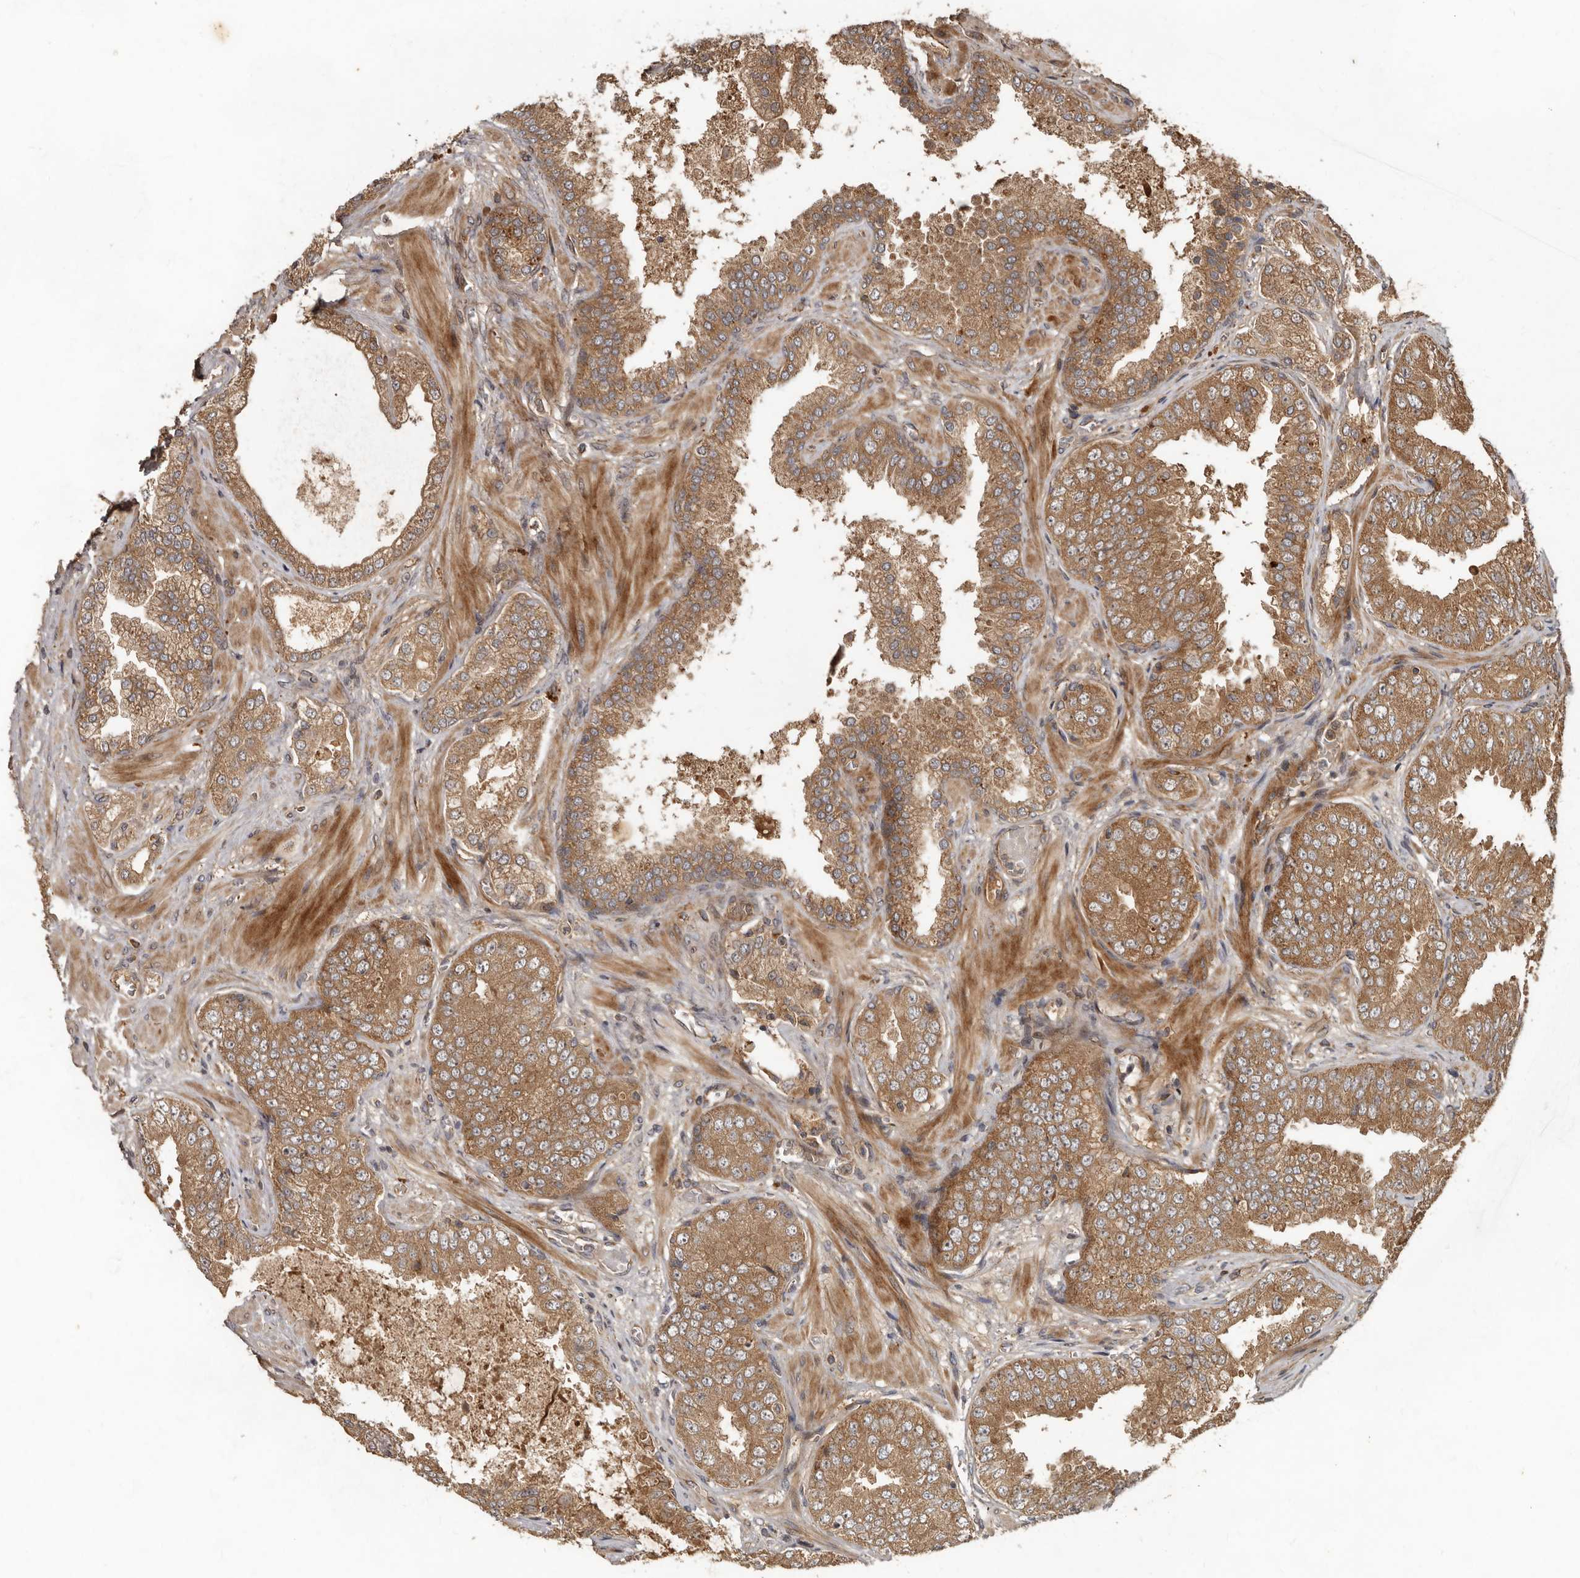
{"staining": {"intensity": "moderate", "quantity": ">75%", "location": "cytoplasmic/membranous"}, "tissue": "prostate cancer", "cell_type": "Tumor cells", "image_type": "cancer", "snomed": [{"axis": "morphology", "description": "Adenocarcinoma, High grade"}, {"axis": "topography", "description": "Prostate"}], "caption": "Prostate cancer (adenocarcinoma (high-grade)) stained with a protein marker shows moderate staining in tumor cells.", "gene": "STK36", "patient": {"sex": "male", "age": 58}}